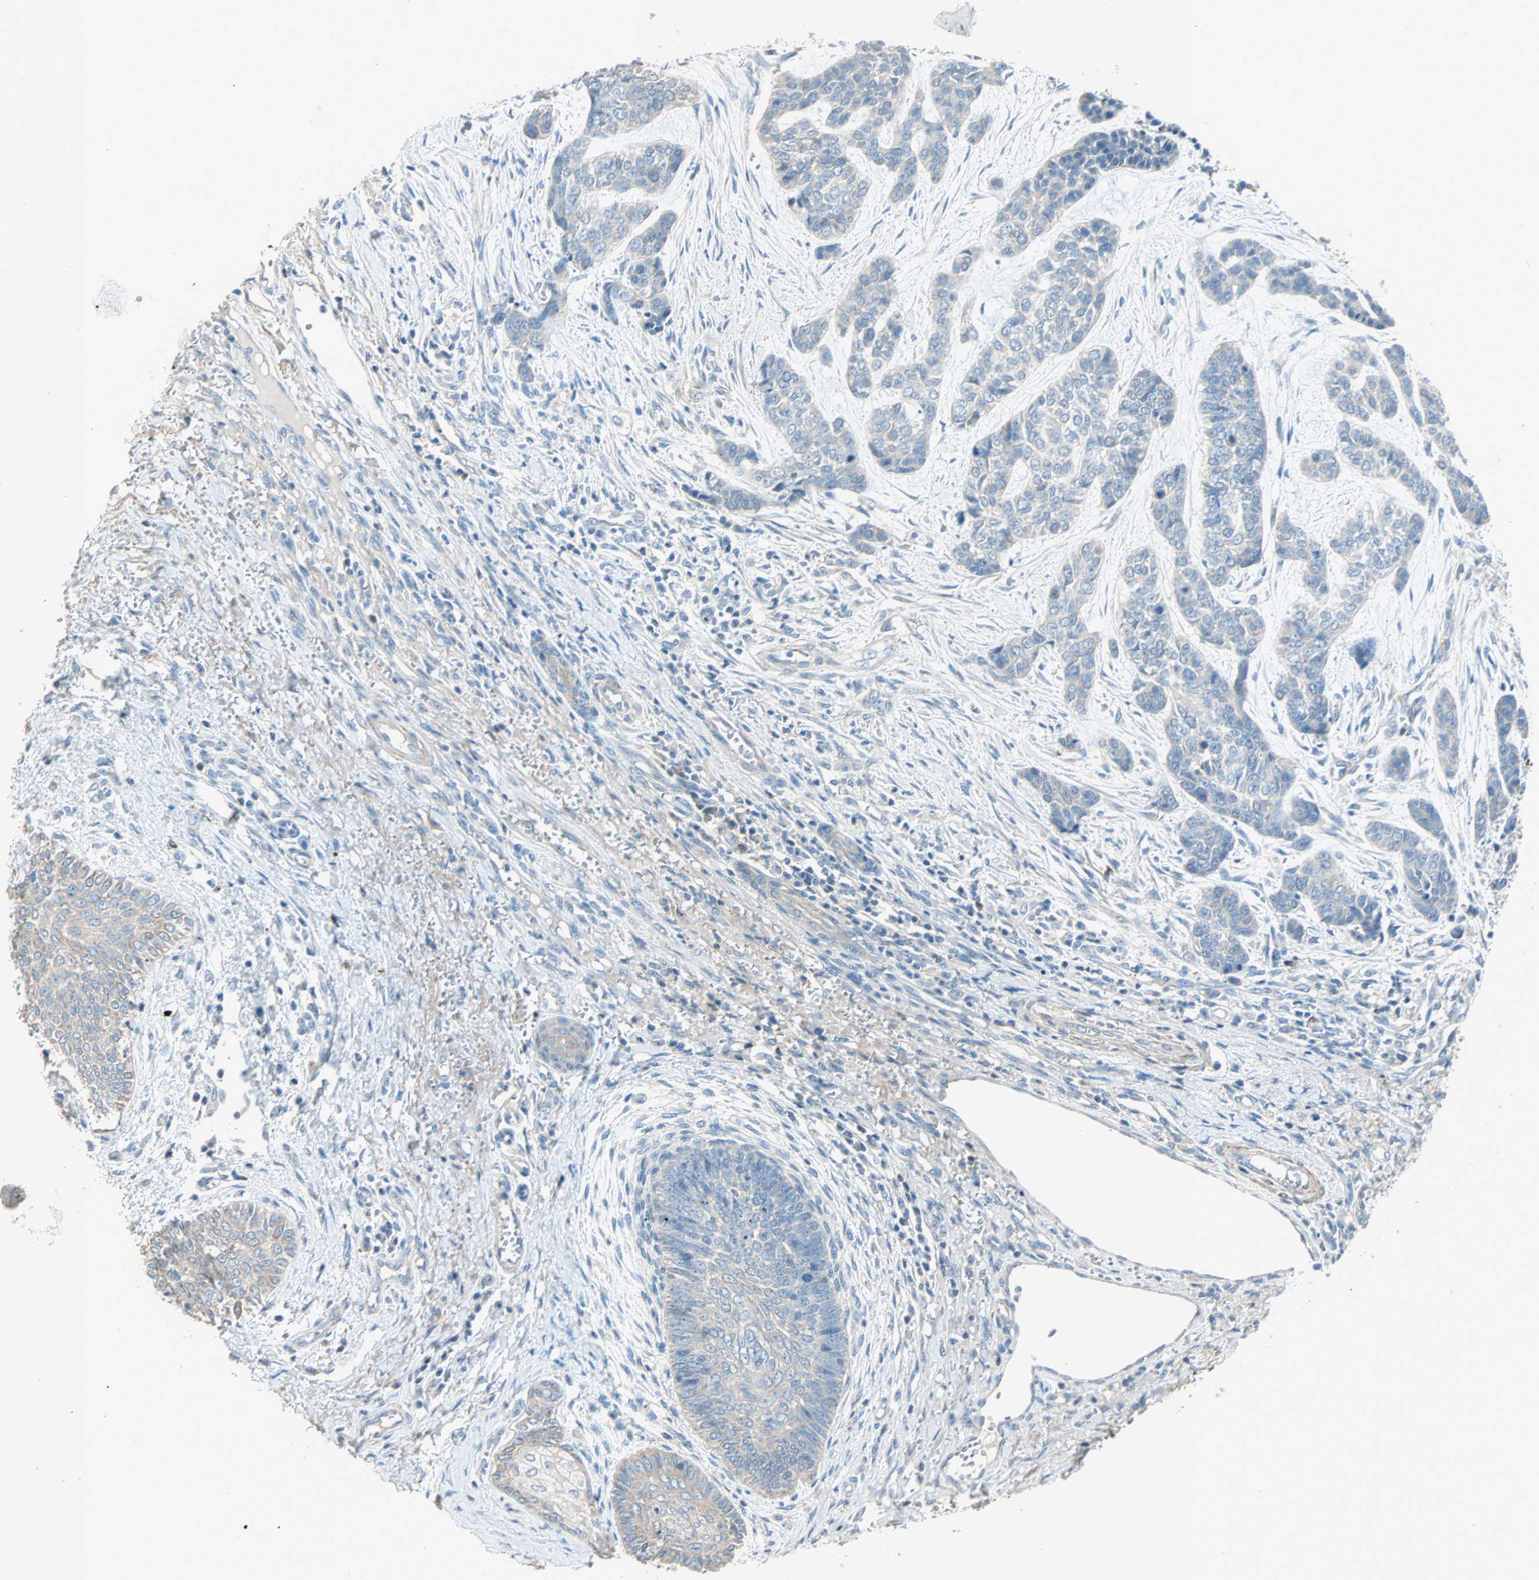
{"staining": {"intensity": "negative", "quantity": "none", "location": "none"}, "tissue": "skin cancer", "cell_type": "Tumor cells", "image_type": "cancer", "snomed": [{"axis": "morphology", "description": "Basal cell carcinoma"}, {"axis": "topography", "description": "Skin"}], "caption": "Histopathology image shows no significant protein positivity in tumor cells of skin cancer. The staining is performed using DAB (3,3'-diaminobenzidine) brown chromogen with nuclei counter-stained in using hematoxylin.", "gene": "ACVRL1", "patient": {"sex": "female", "age": 64}}